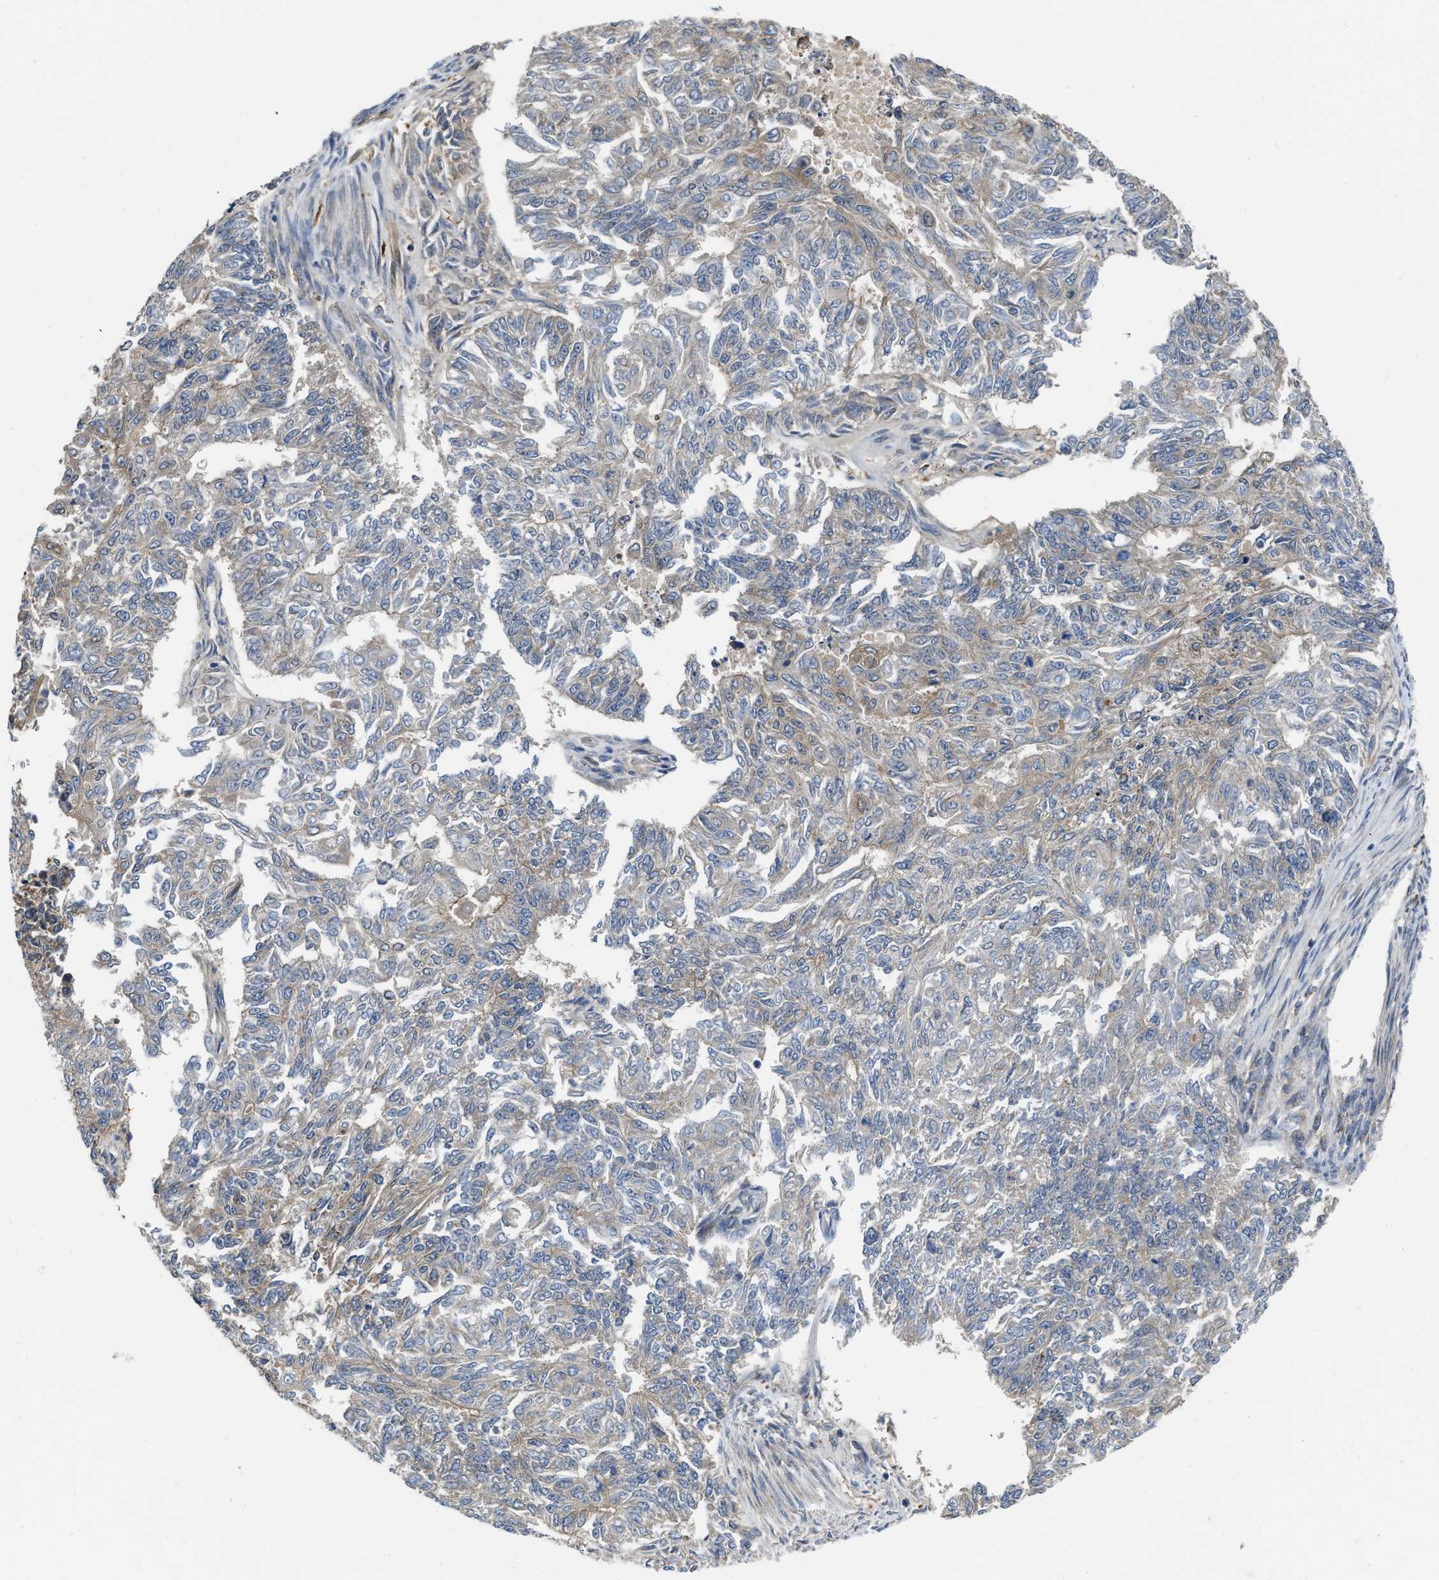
{"staining": {"intensity": "negative", "quantity": "none", "location": "none"}, "tissue": "endometrial cancer", "cell_type": "Tumor cells", "image_type": "cancer", "snomed": [{"axis": "morphology", "description": "Adenocarcinoma, NOS"}, {"axis": "topography", "description": "Endometrium"}], "caption": "Protein analysis of endometrial cancer displays no significant positivity in tumor cells.", "gene": "FLNB", "patient": {"sex": "female", "age": 32}}